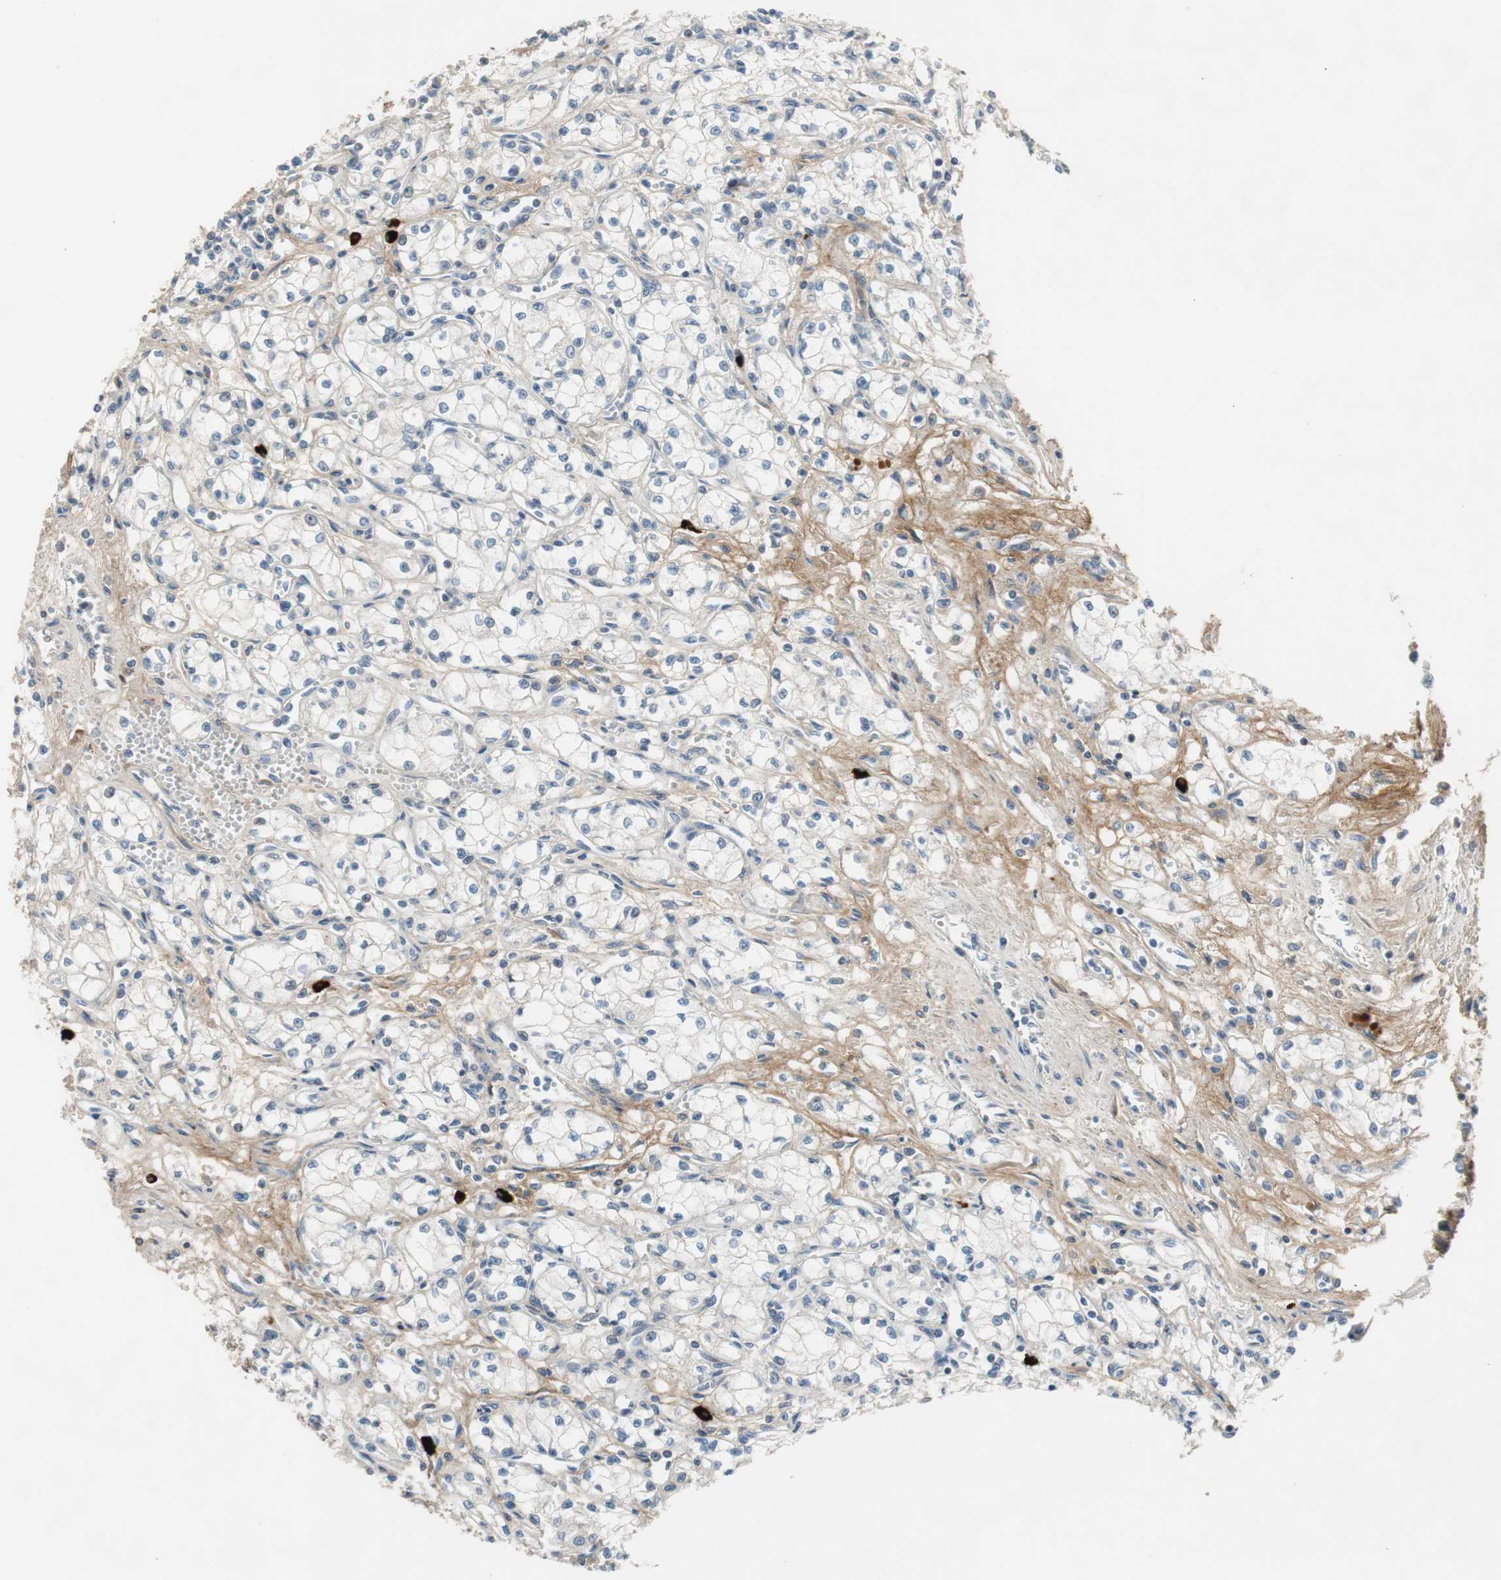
{"staining": {"intensity": "negative", "quantity": "none", "location": "none"}, "tissue": "renal cancer", "cell_type": "Tumor cells", "image_type": "cancer", "snomed": [{"axis": "morphology", "description": "Normal tissue, NOS"}, {"axis": "morphology", "description": "Adenocarcinoma, NOS"}, {"axis": "topography", "description": "Kidney"}], "caption": "An immunohistochemistry micrograph of renal cancer (adenocarcinoma) is shown. There is no staining in tumor cells of renal cancer (adenocarcinoma).", "gene": "COL12A1", "patient": {"sex": "male", "age": 59}}